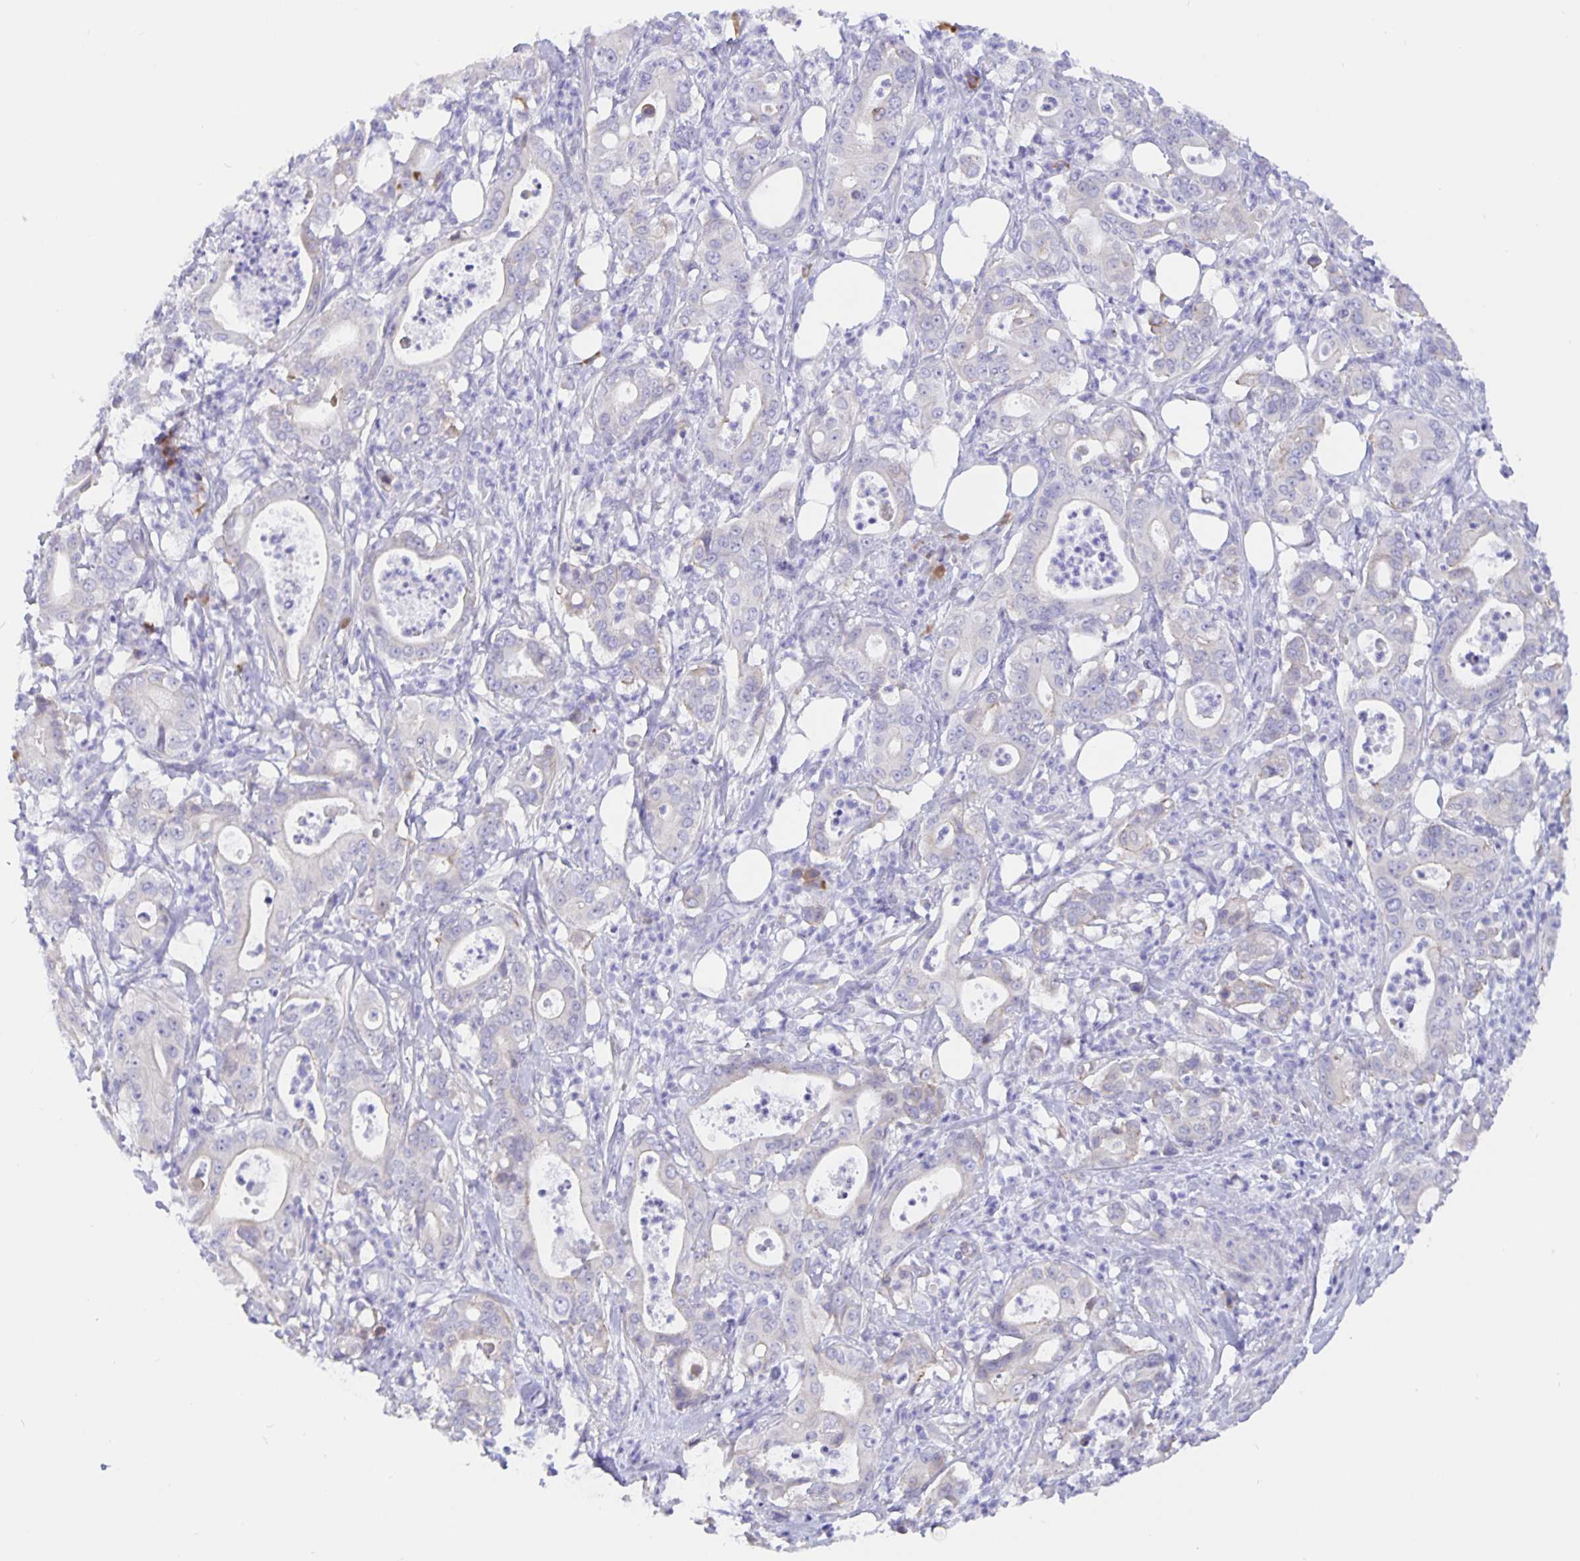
{"staining": {"intensity": "negative", "quantity": "none", "location": "none"}, "tissue": "pancreatic cancer", "cell_type": "Tumor cells", "image_type": "cancer", "snomed": [{"axis": "morphology", "description": "Adenocarcinoma, NOS"}, {"axis": "topography", "description": "Pancreas"}], "caption": "High power microscopy photomicrograph of an immunohistochemistry image of pancreatic cancer, revealing no significant positivity in tumor cells. (Immunohistochemistry (ihc), brightfield microscopy, high magnification).", "gene": "ERMN", "patient": {"sex": "male", "age": 71}}